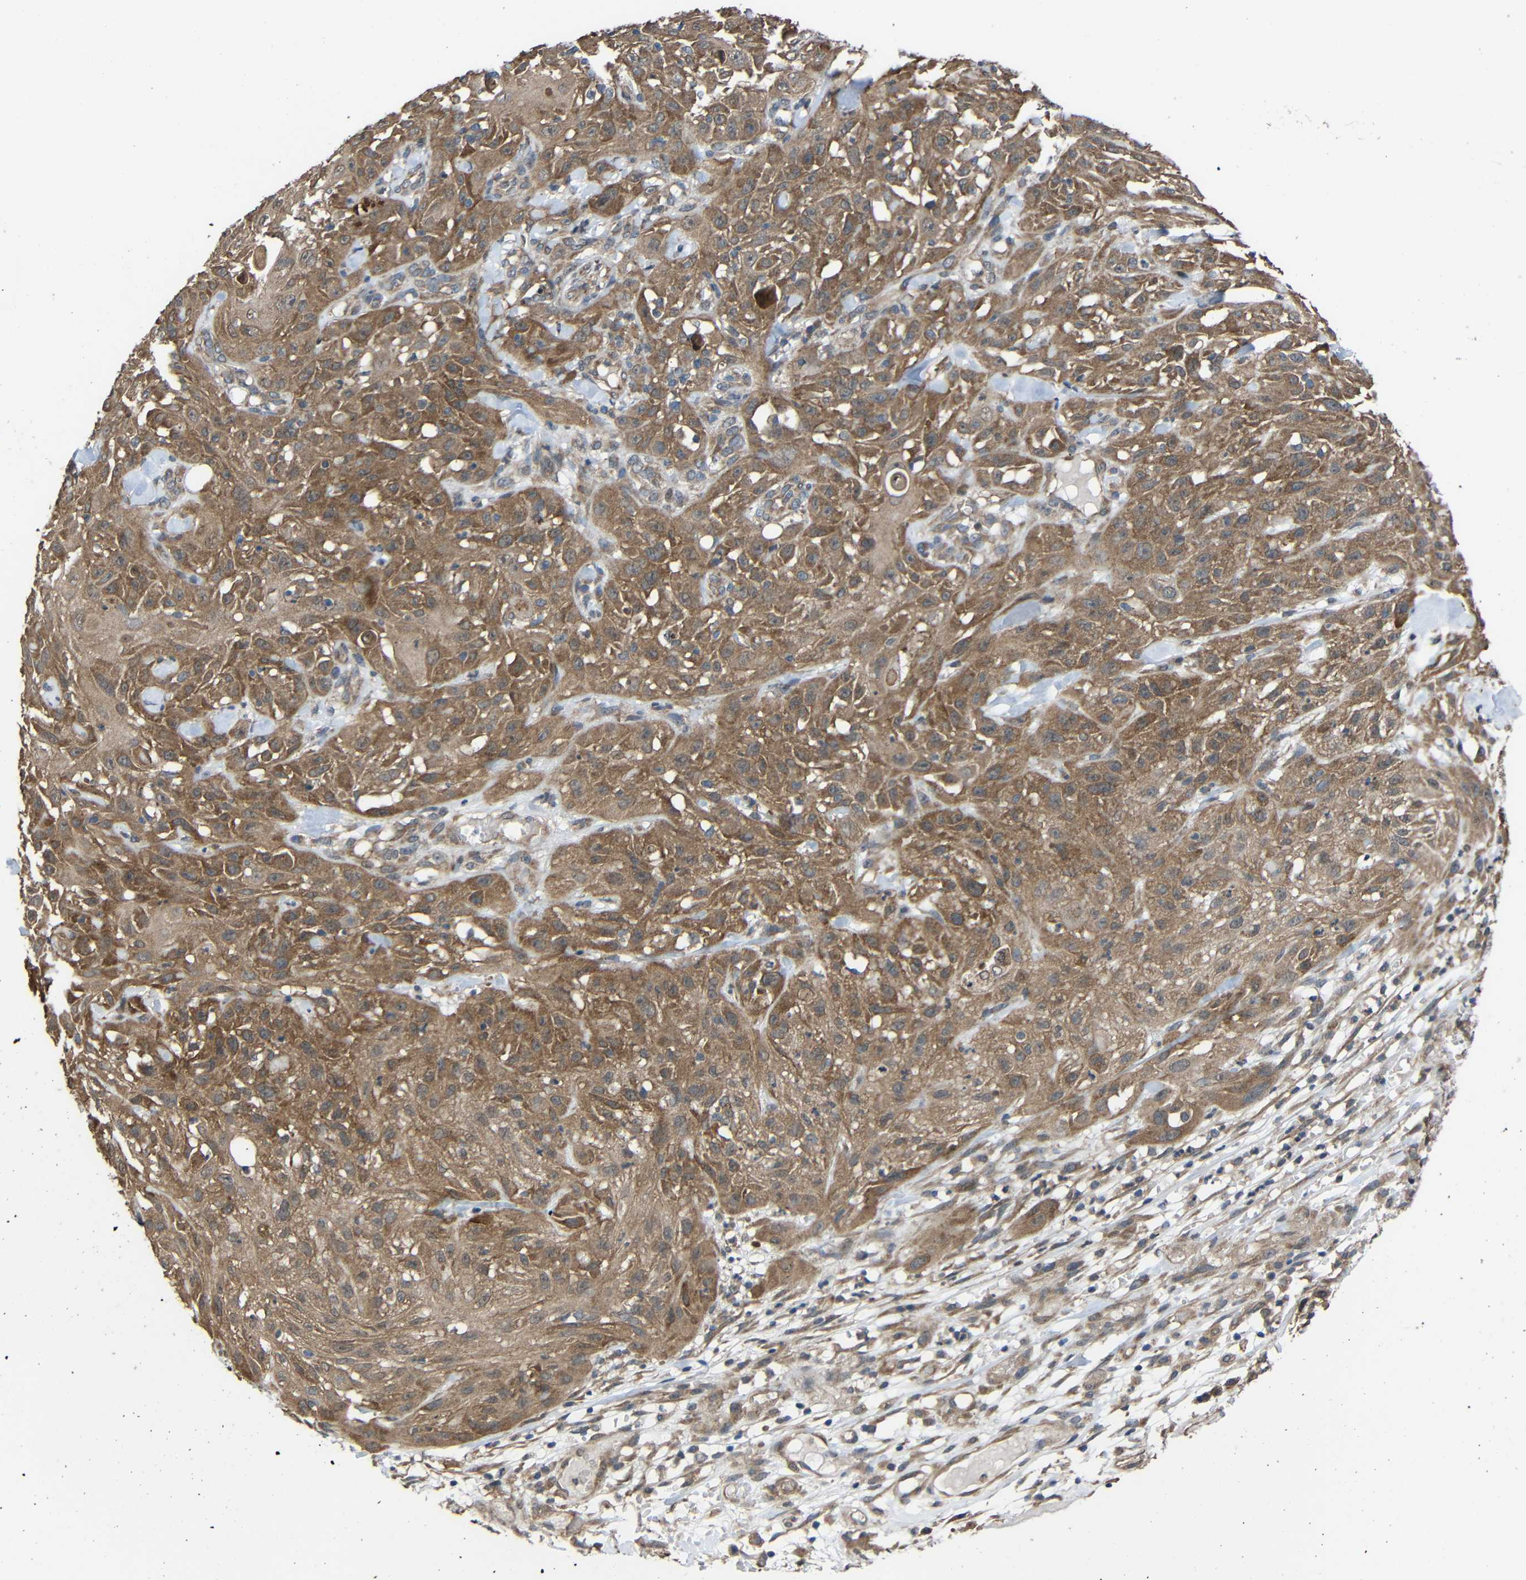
{"staining": {"intensity": "moderate", "quantity": ">75%", "location": "cytoplasmic/membranous"}, "tissue": "skin cancer", "cell_type": "Tumor cells", "image_type": "cancer", "snomed": [{"axis": "morphology", "description": "Squamous cell carcinoma, NOS"}, {"axis": "topography", "description": "Skin"}], "caption": "The micrograph displays a brown stain indicating the presence of a protein in the cytoplasmic/membranous of tumor cells in skin squamous cell carcinoma.", "gene": "CHST9", "patient": {"sex": "male", "age": 75}}